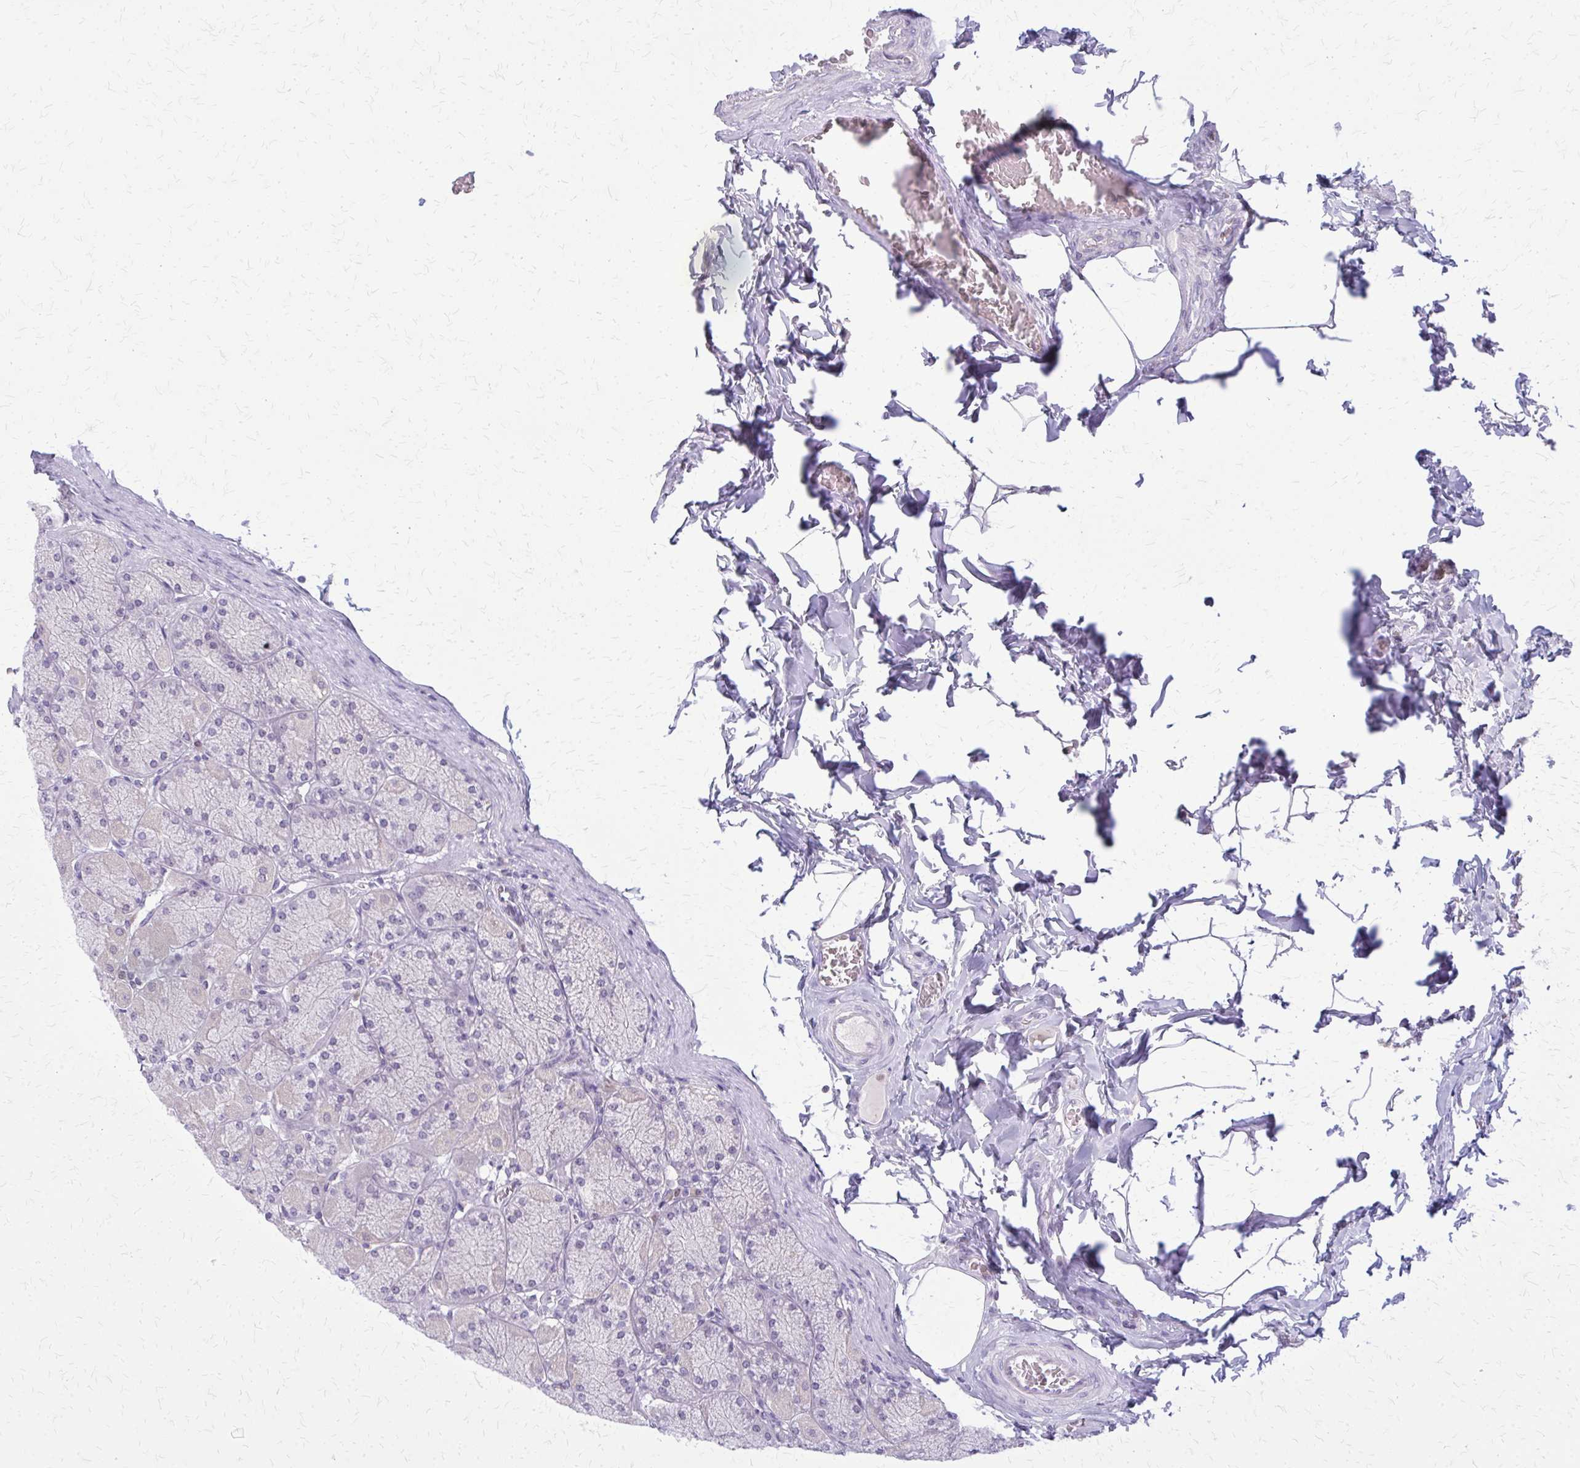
{"staining": {"intensity": "weak", "quantity": "<25%", "location": "cytoplasmic/membranous"}, "tissue": "stomach", "cell_type": "Glandular cells", "image_type": "normal", "snomed": [{"axis": "morphology", "description": "Normal tissue, NOS"}, {"axis": "topography", "description": "Stomach, upper"}], "caption": "IHC photomicrograph of unremarkable stomach: stomach stained with DAB (3,3'-diaminobenzidine) shows no significant protein expression in glandular cells. (IHC, brightfield microscopy, high magnification).", "gene": "GLRX", "patient": {"sex": "female", "age": 56}}